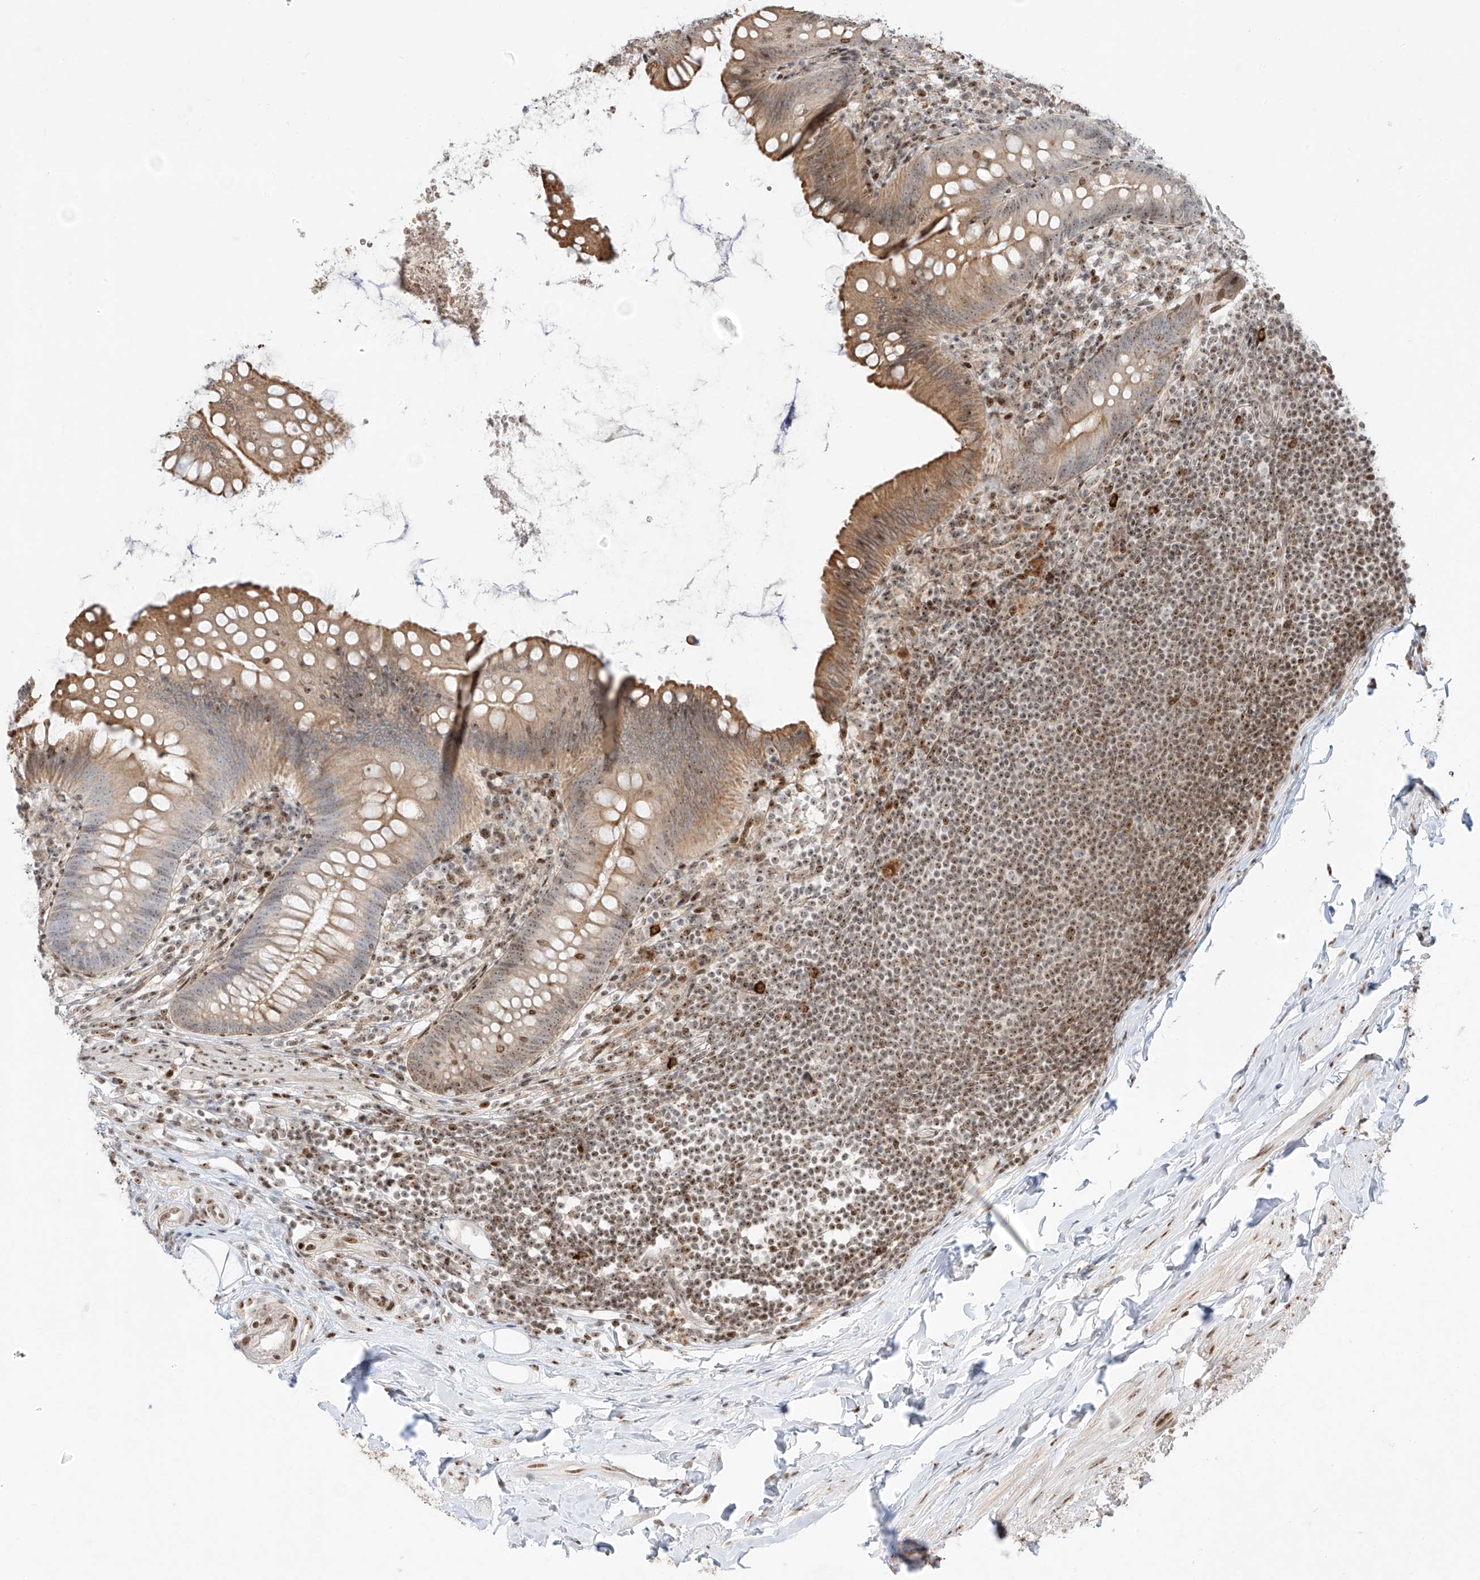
{"staining": {"intensity": "moderate", "quantity": ">75%", "location": "cytoplasmic/membranous,nuclear"}, "tissue": "appendix", "cell_type": "Glandular cells", "image_type": "normal", "snomed": [{"axis": "morphology", "description": "Normal tissue, NOS"}, {"axis": "topography", "description": "Appendix"}], "caption": "A high-resolution histopathology image shows IHC staining of unremarkable appendix, which shows moderate cytoplasmic/membranous,nuclear expression in approximately >75% of glandular cells.", "gene": "ZNF512", "patient": {"sex": "female", "age": 62}}